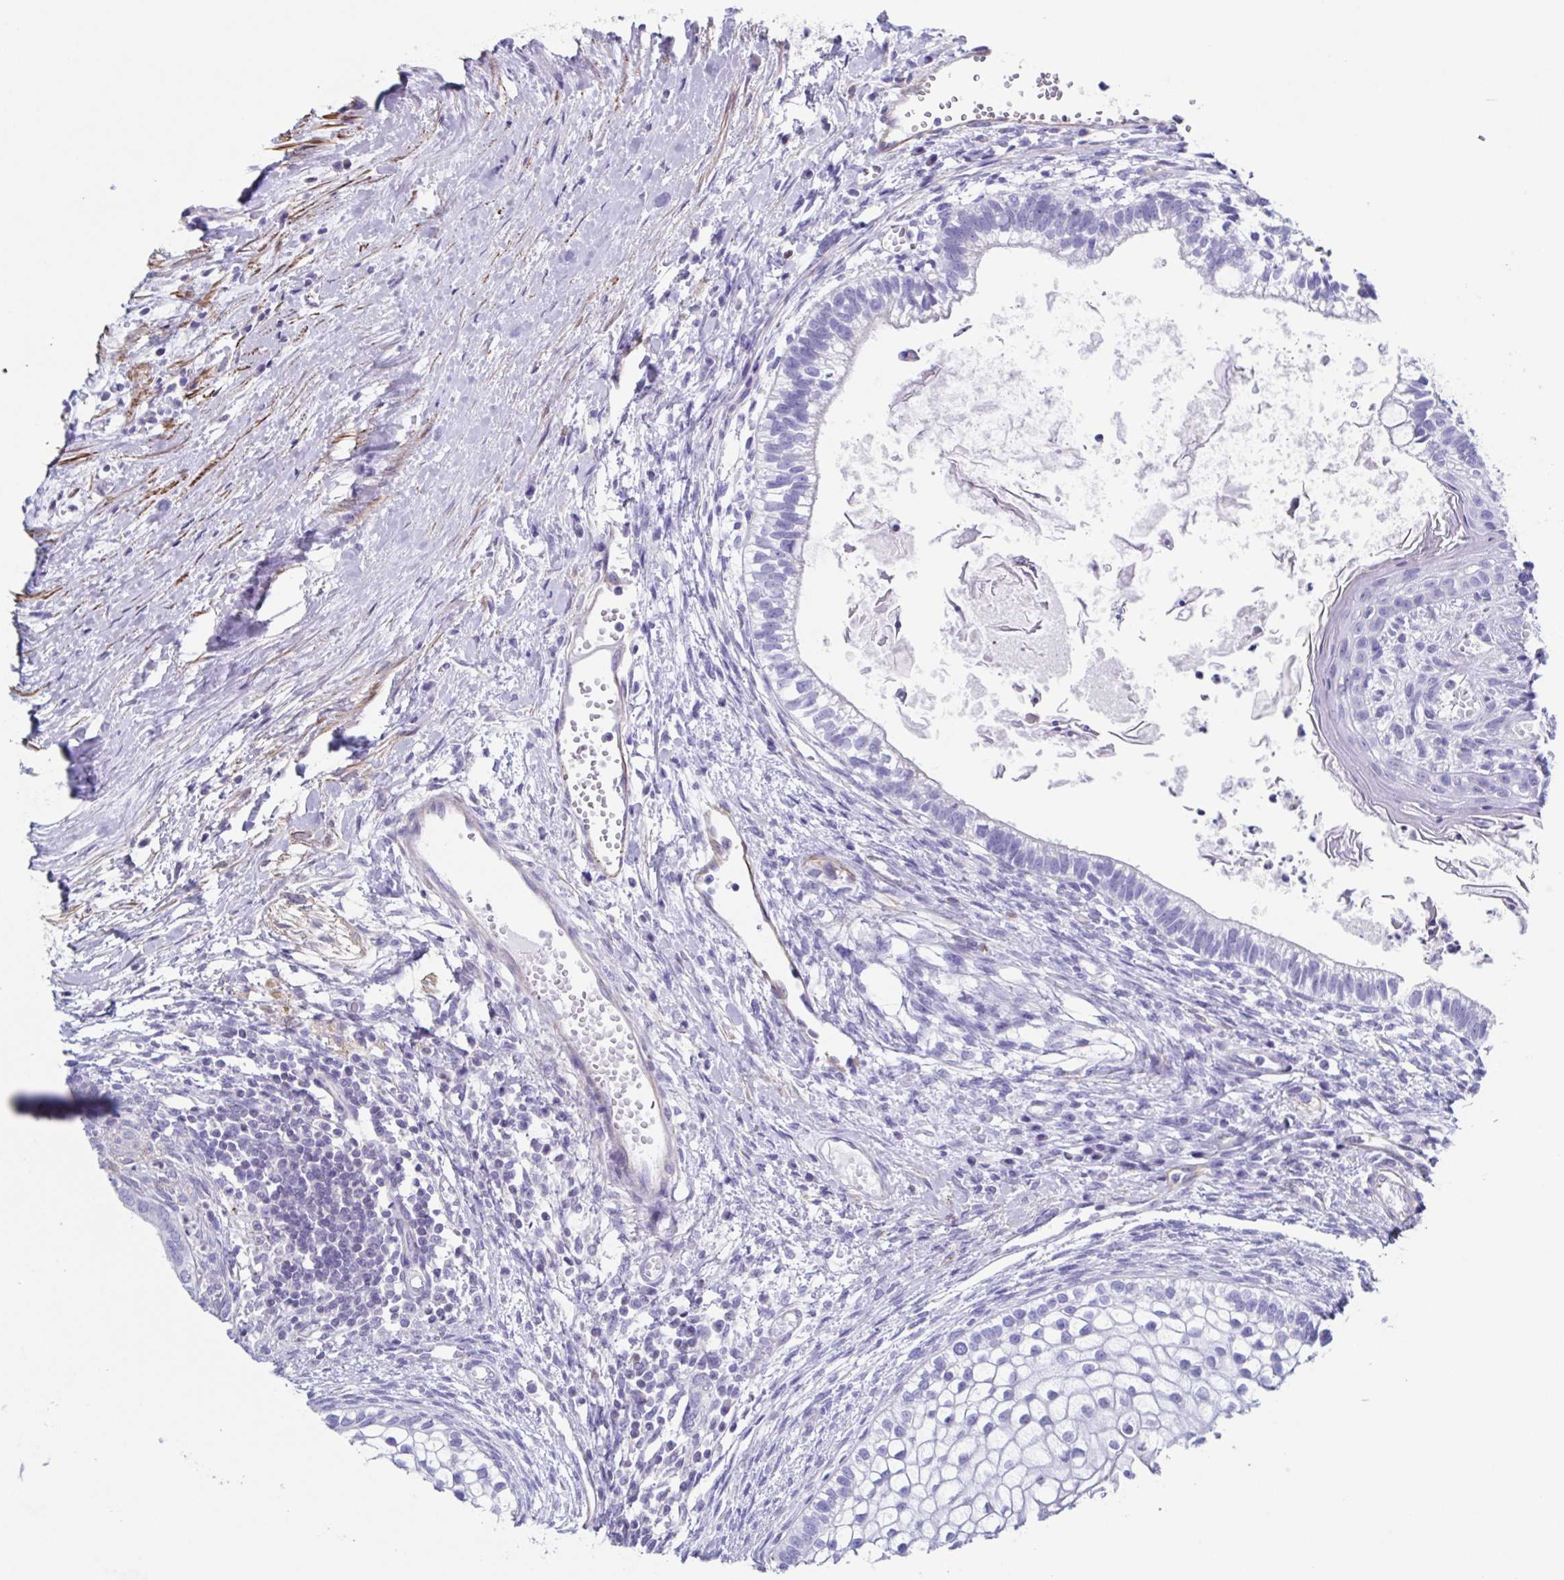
{"staining": {"intensity": "negative", "quantity": "none", "location": "none"}, "tissue": "testis cancer", "cell_type": "Tumor cells", "image_type": "cancer", "snomed": [{"axis": "morphology", "description": "Carcinoma, Embryonal, NOS"}, {"axis": "topography", "description": "Testis"}], "caption": "Immunohistochemistry (IHC) micrograph of human embryonal carcinoma (testis) stained for a protein (brown), which shows no expression in tumor cells.", "gene": "PBOV1", "patient": {"sex": "male", "age": 37}}